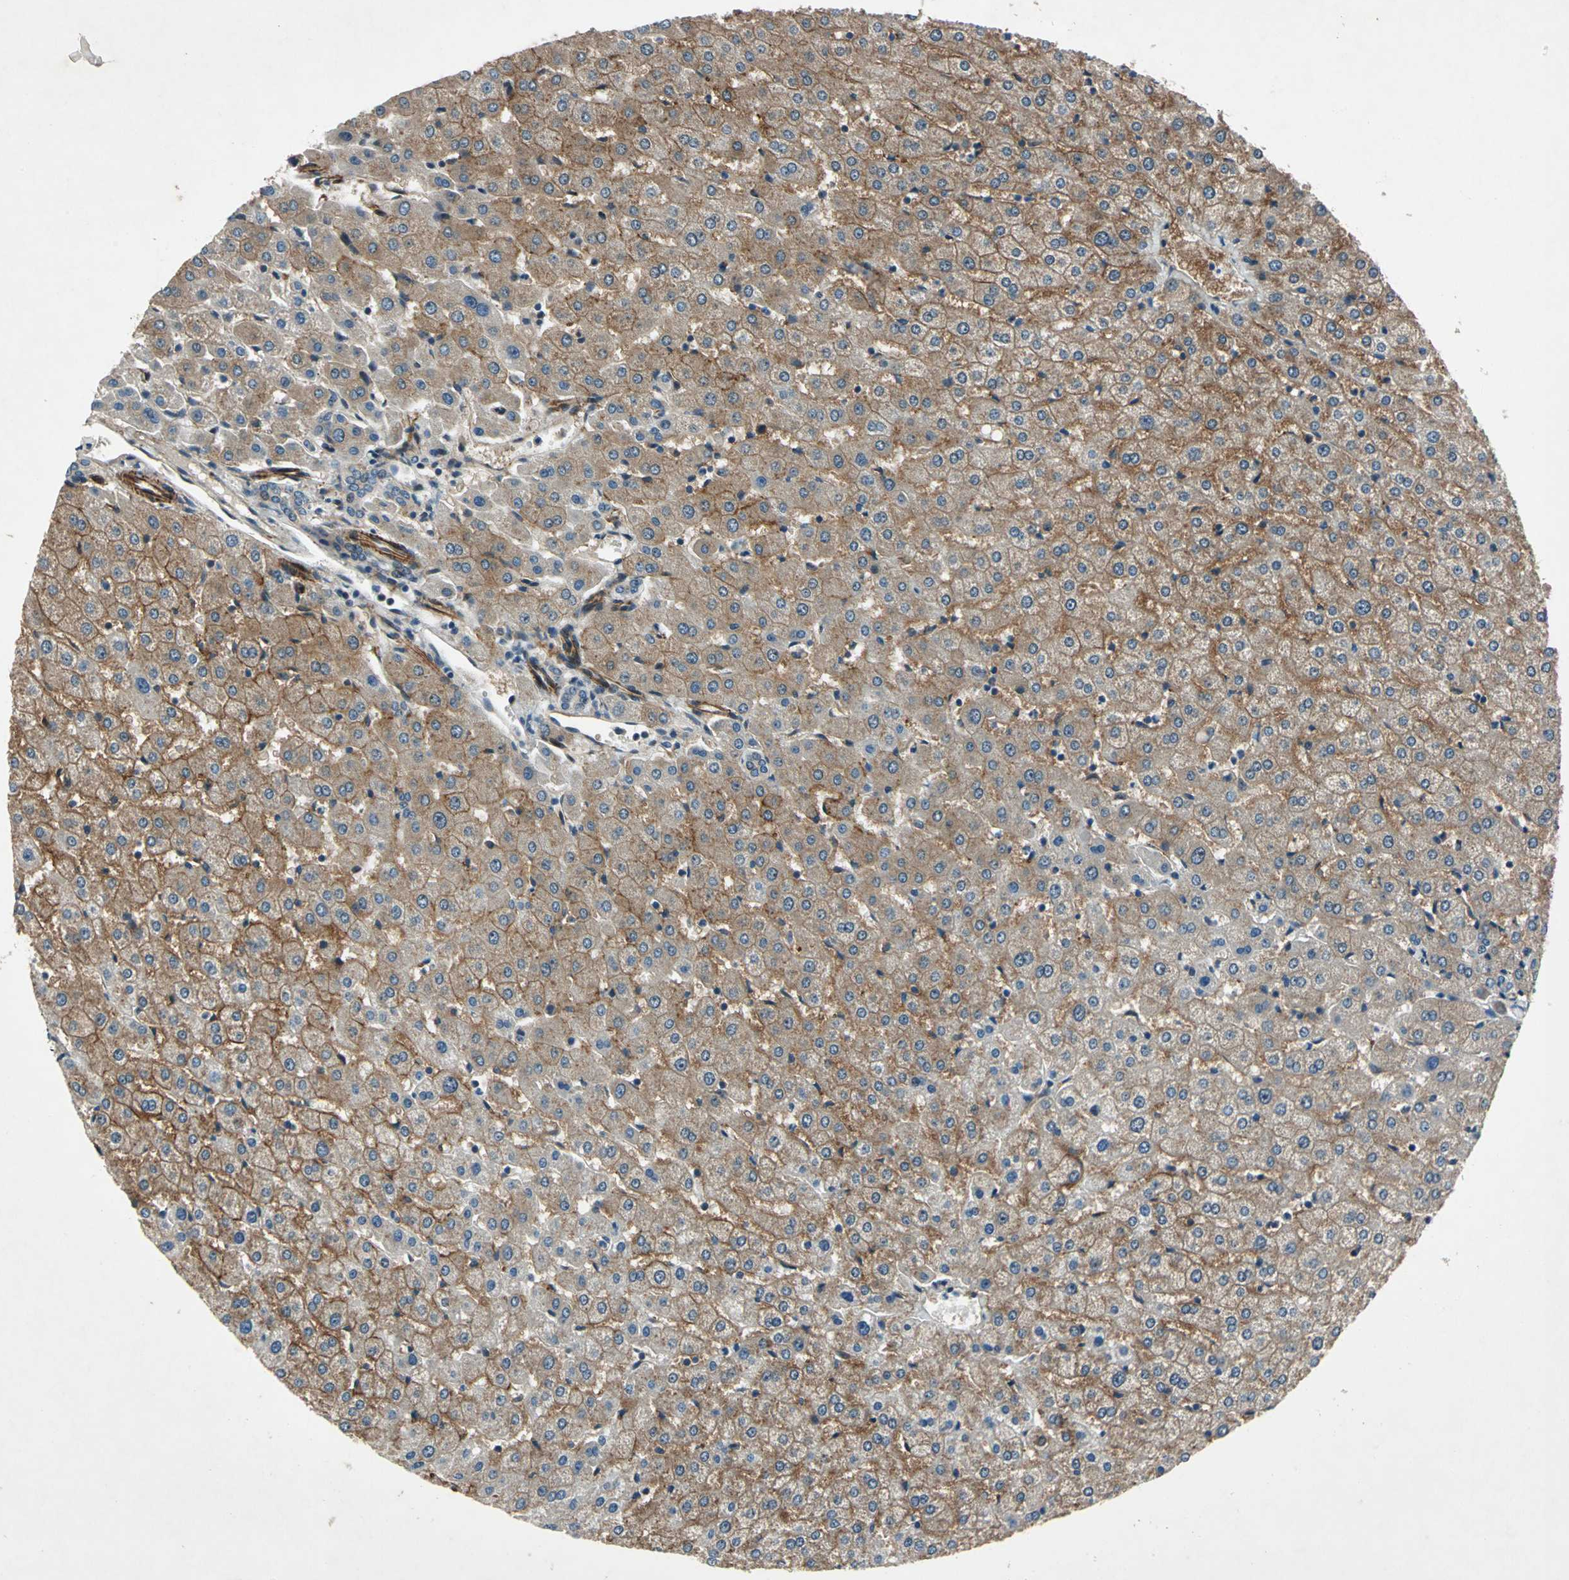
{"staining": {"intensity": "weak", "quantity": "25%-75%", "location": "cytoplasmic/membranous"}, "tissue": "liver", "cell_type": "Cholangiocytes", "image_type": "normal", "snomed": [{"axis": "morphology", "description": "Normal tissue, NOS"}, {"axis": "morphology", "description": "Fibrosis, NOS"}, {"axis": "topography", "description": "Liver"}], "caption": "Cholangiocytes display low levels of weak cytoplasmic/membranous staining in approximately 25%-75% of cells in benign liver.", "gene": "EXD2", "patient": {"sex": "female", "age": 29}}